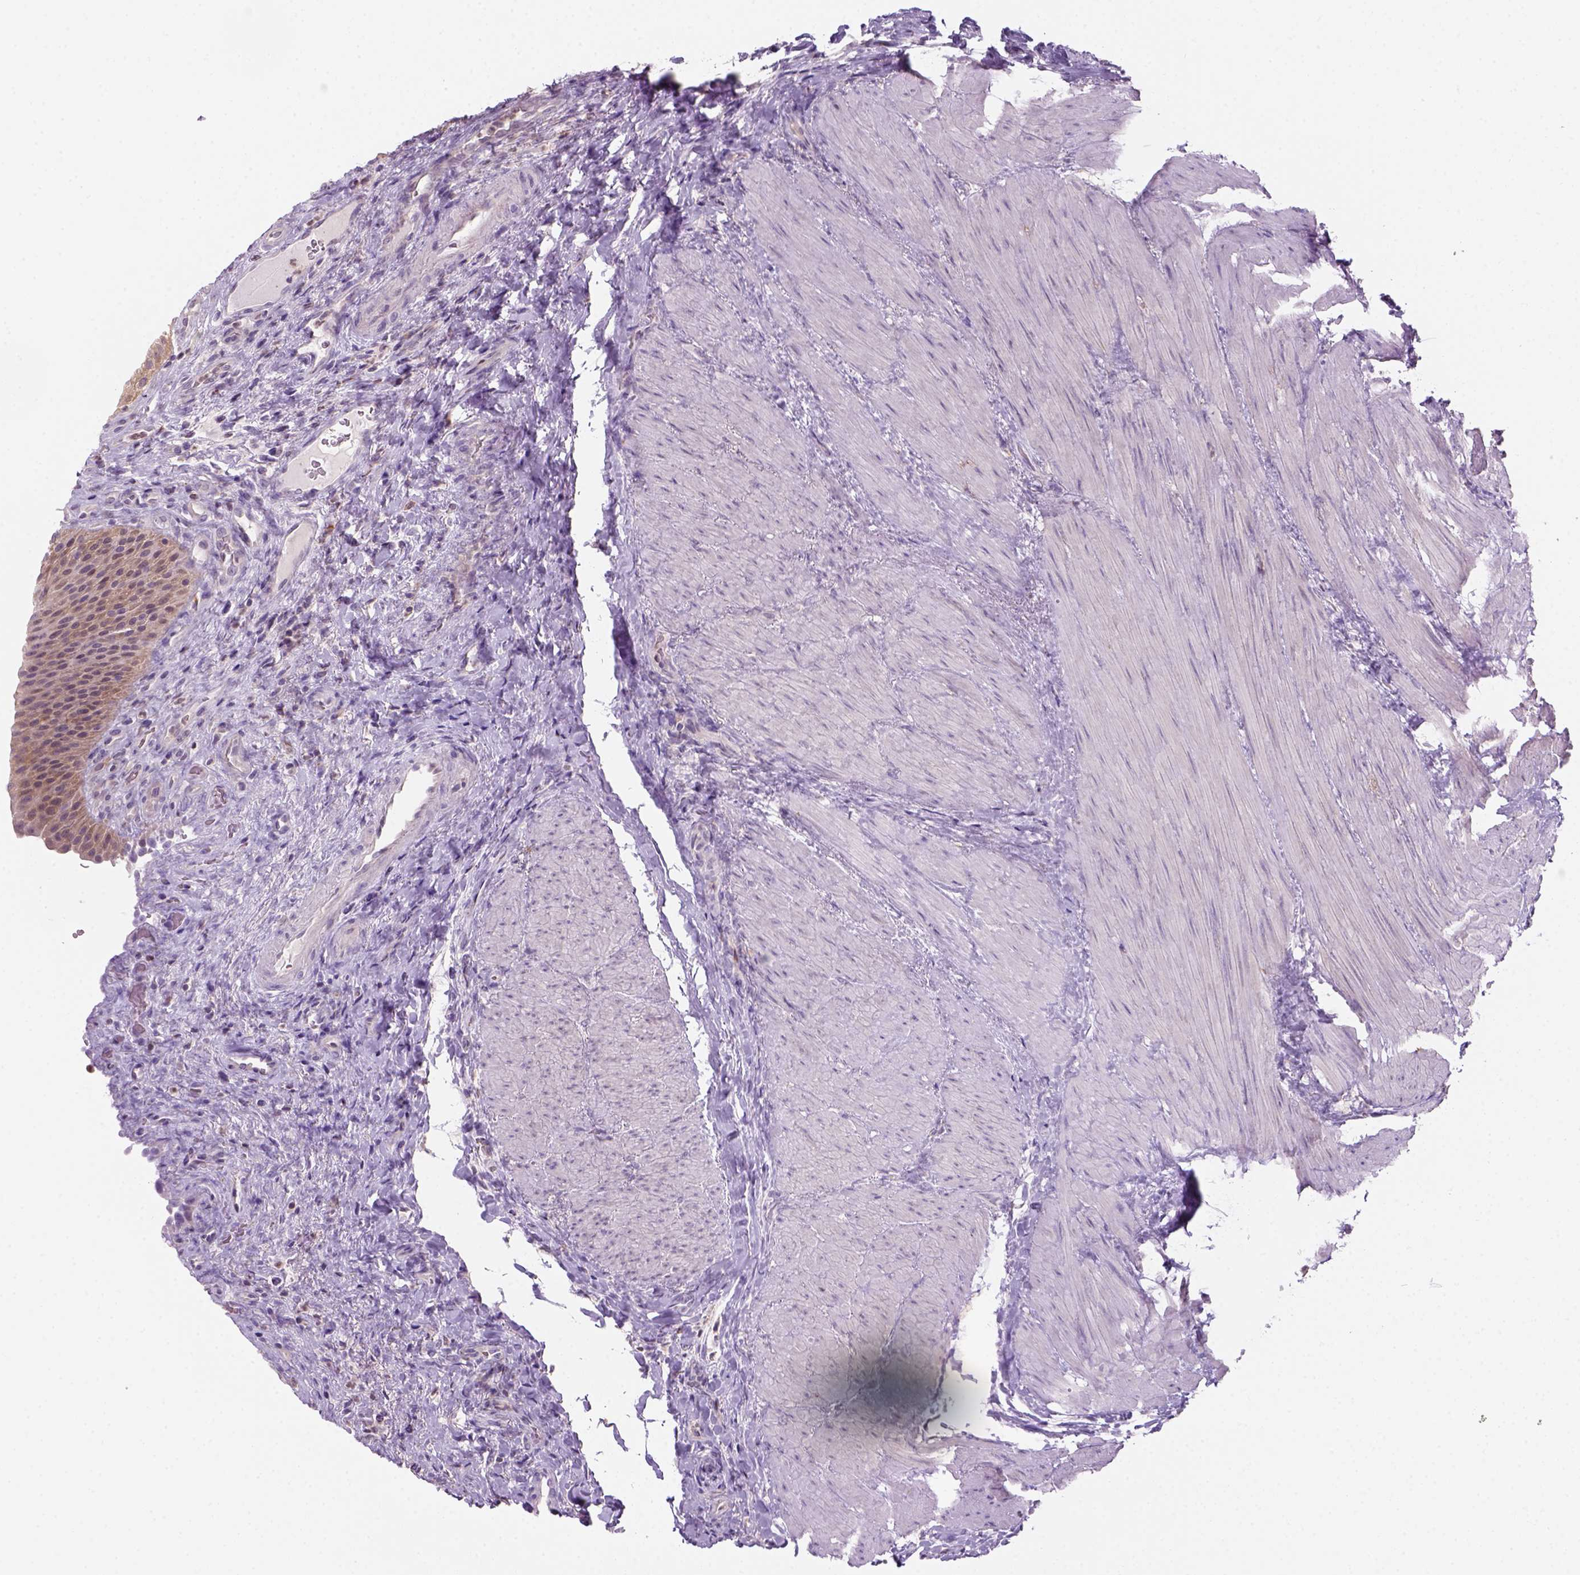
{"staining": {"intensity": "moderate", "quantity": ">75%", "location": "cytoplasmic/membranous"}, "tissue": "urinary bladder", "cell_type": "Urothelial cells", "image_type": "normal", "snomed": [{"axis": "morphology", "description": "Normal tissue, NOS"}, {"axis": "topography", "description": "Urinary bladder"}, {"axis": "topography", "description": "Peripheral nerve tissue"}], "caption": "Immunohistochemistry (DAB (3,3'-diaminobenzidine)) staining of unremarkable urinary bladder displays moderate cytoplasmic/membranous protein positivity in approximately >75% of urothelial cells.", "gene": "GOT1", "patient": {"sex": "male", "age": 66}}